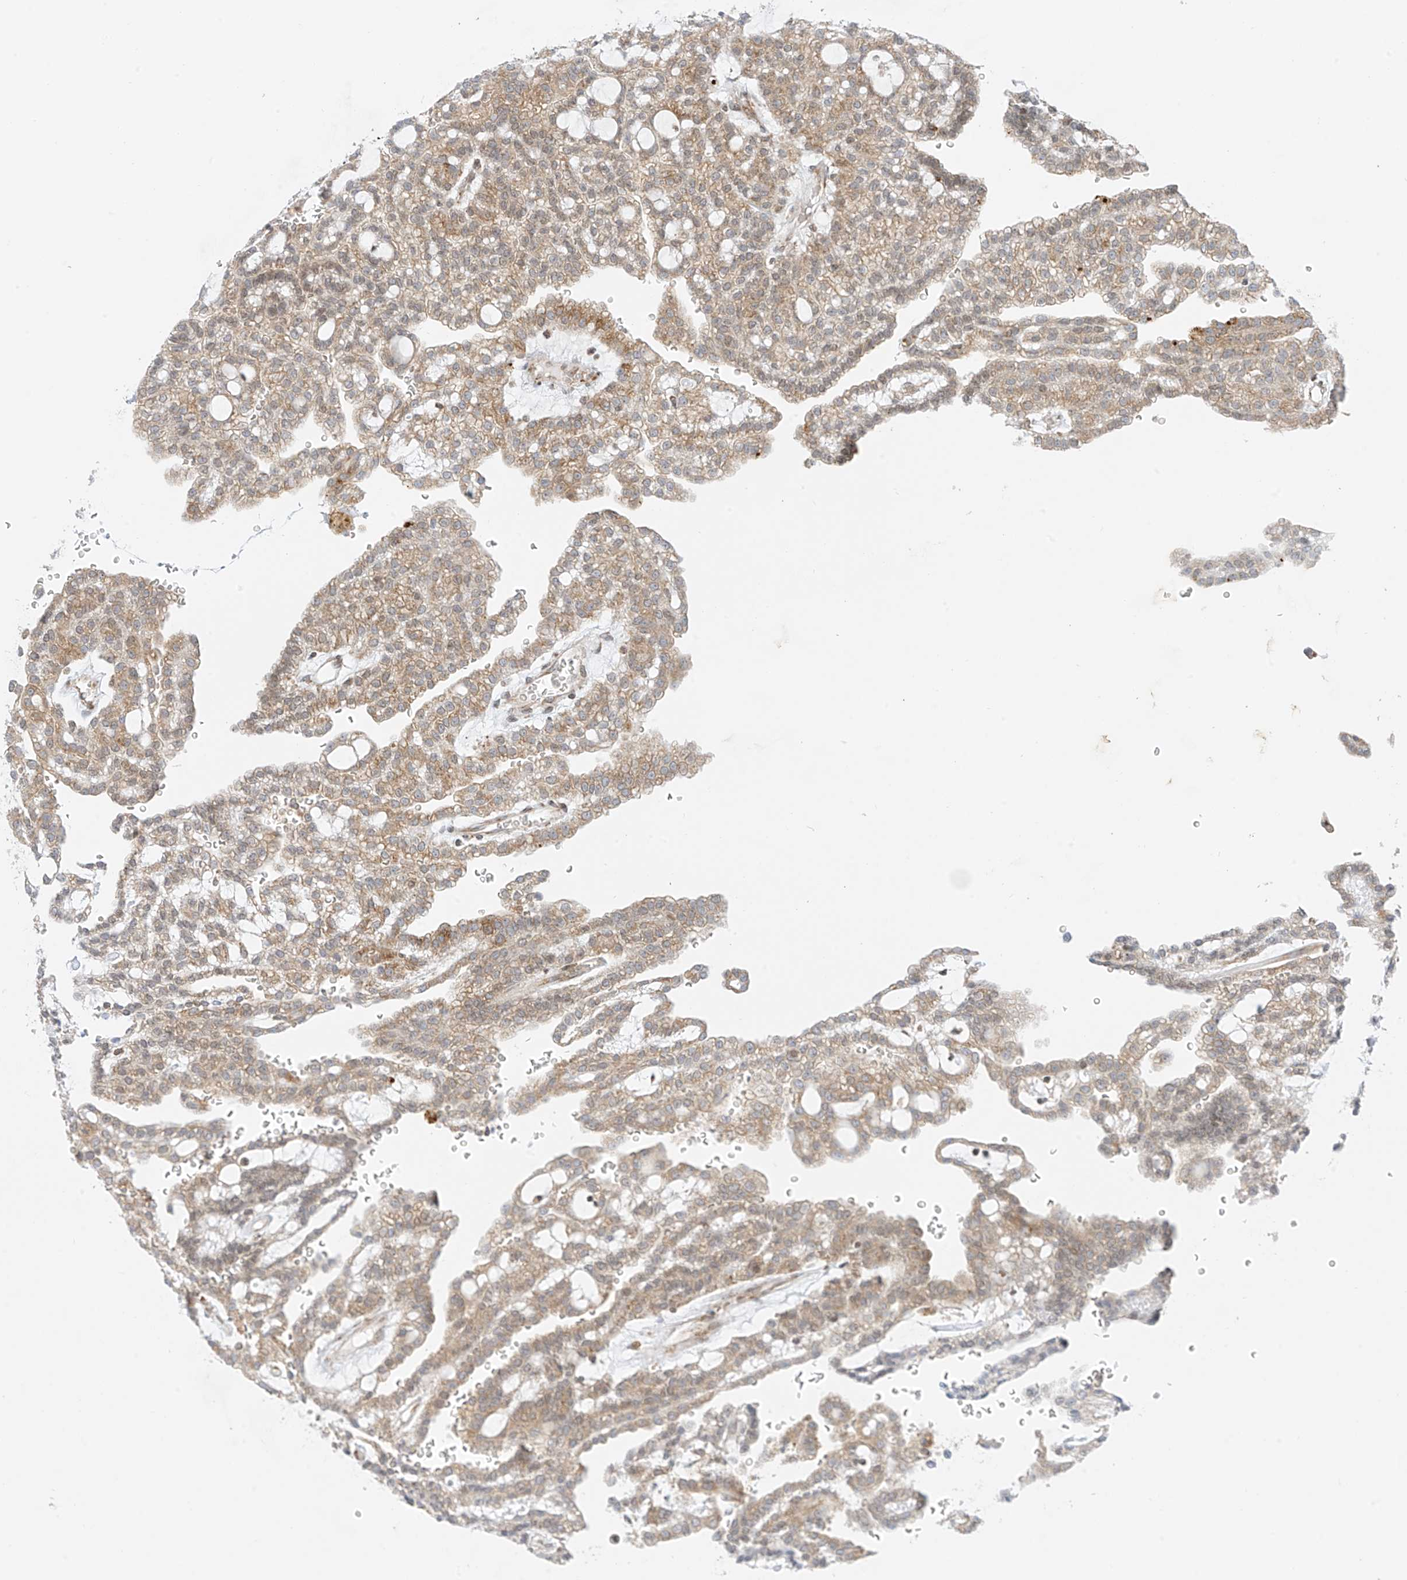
{"staining": {"intensity": "weak", "quantity": ">75%", "location": "cytoplasmic/membranous"}, "tissue": "renal cancer", "cell_type": "Tumor cells", "image_type": "cancer", "snomed": [{"axis": "morphology", "description": "Adenocarcinoma, NOS"}, {"axis": "topography", "description": "Kidney"}], "caption": "Human renal adenocarcinoma stained with a brown dye shows weak cytoplasmic/membranous positive positivity in about >75% of tumor cells.", "gene": "EDF1", "patient": {"sex": "male", "age": 63}}